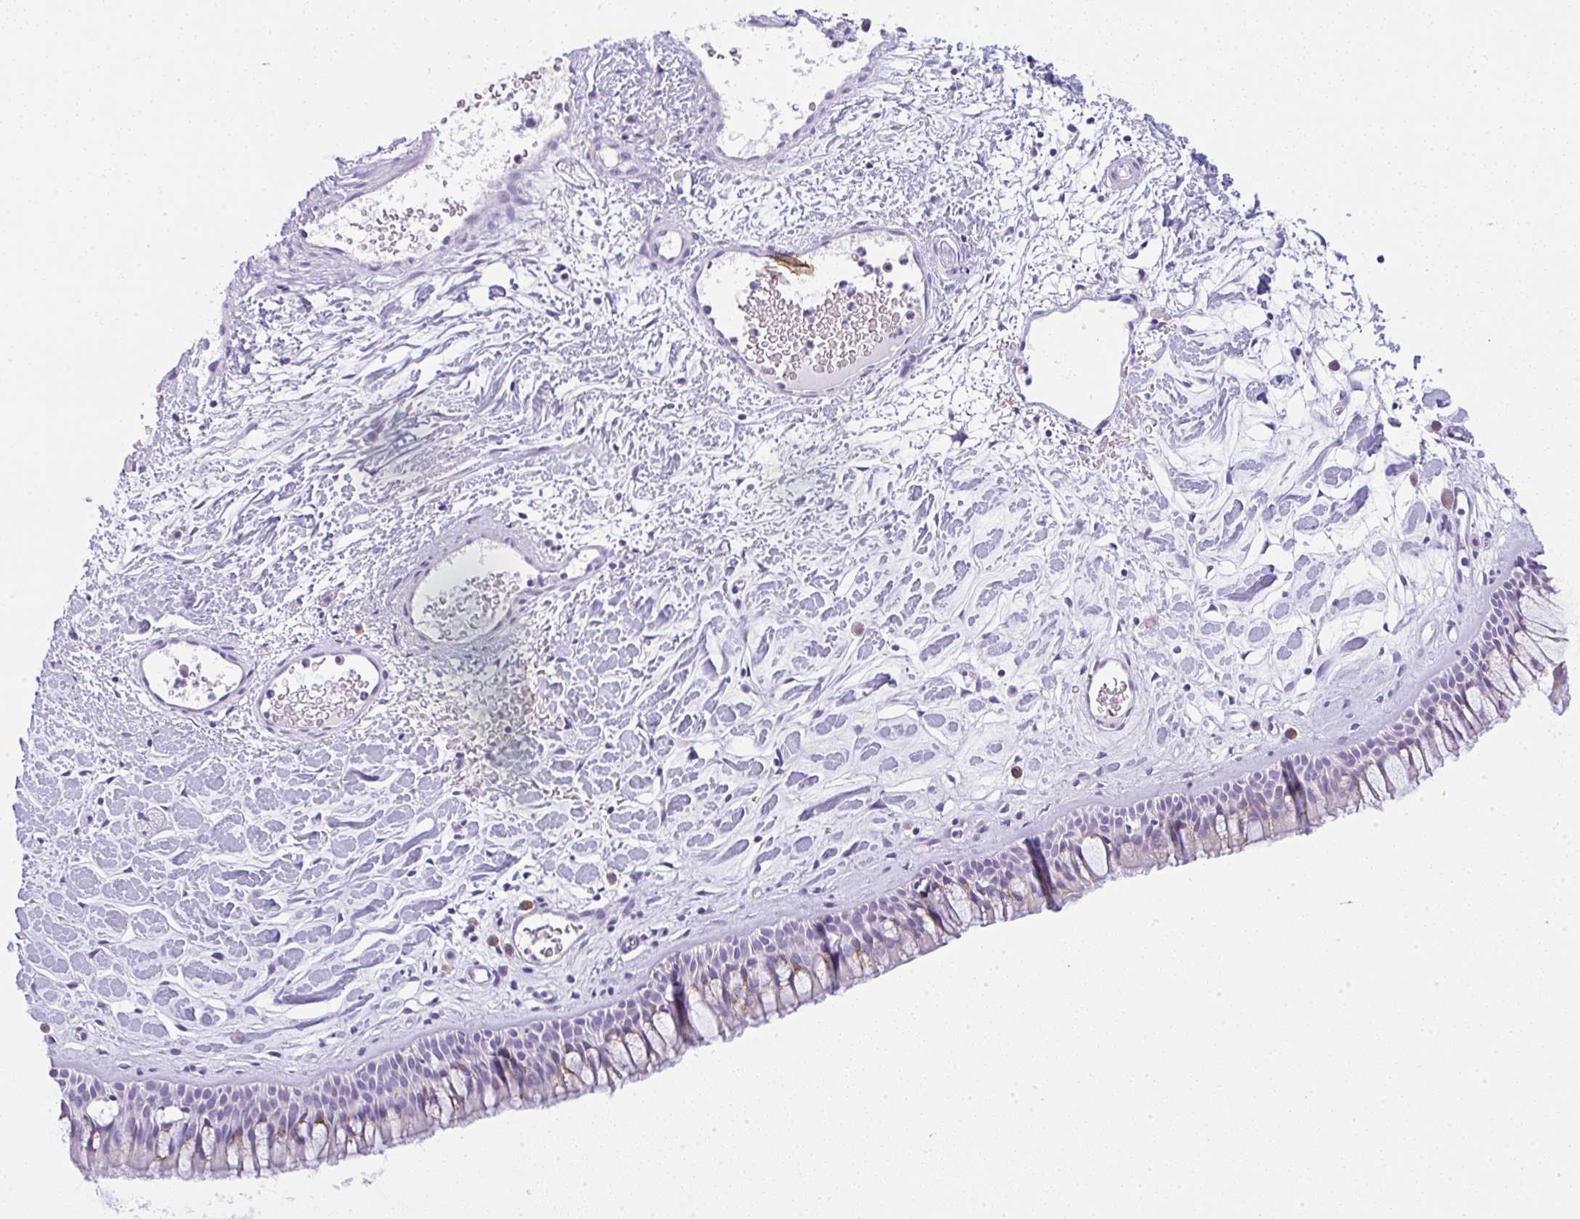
{"staining": {"intensity": "moderate", "quantity": "<25%", "location": "cytoplasmic/membranous"}, "tissue": "nasopharynx", "cell_type": "Respiratory epithelial cells", "image_type": "normal", "snomed": [{"axis": "morphology", "description": "Normal tissue, NOS"}, {"axis": "topography", "description": "Nasopharynx"}], "caption": "A brown stain highlights moderate cytoplasmic/membranous staining of a protein in respiratory epithelial cells of normal nasopharynx. Nuclei are stained in blue.", "gene": "LPAR4", "patient": {"sex": "male", "age": 65}}